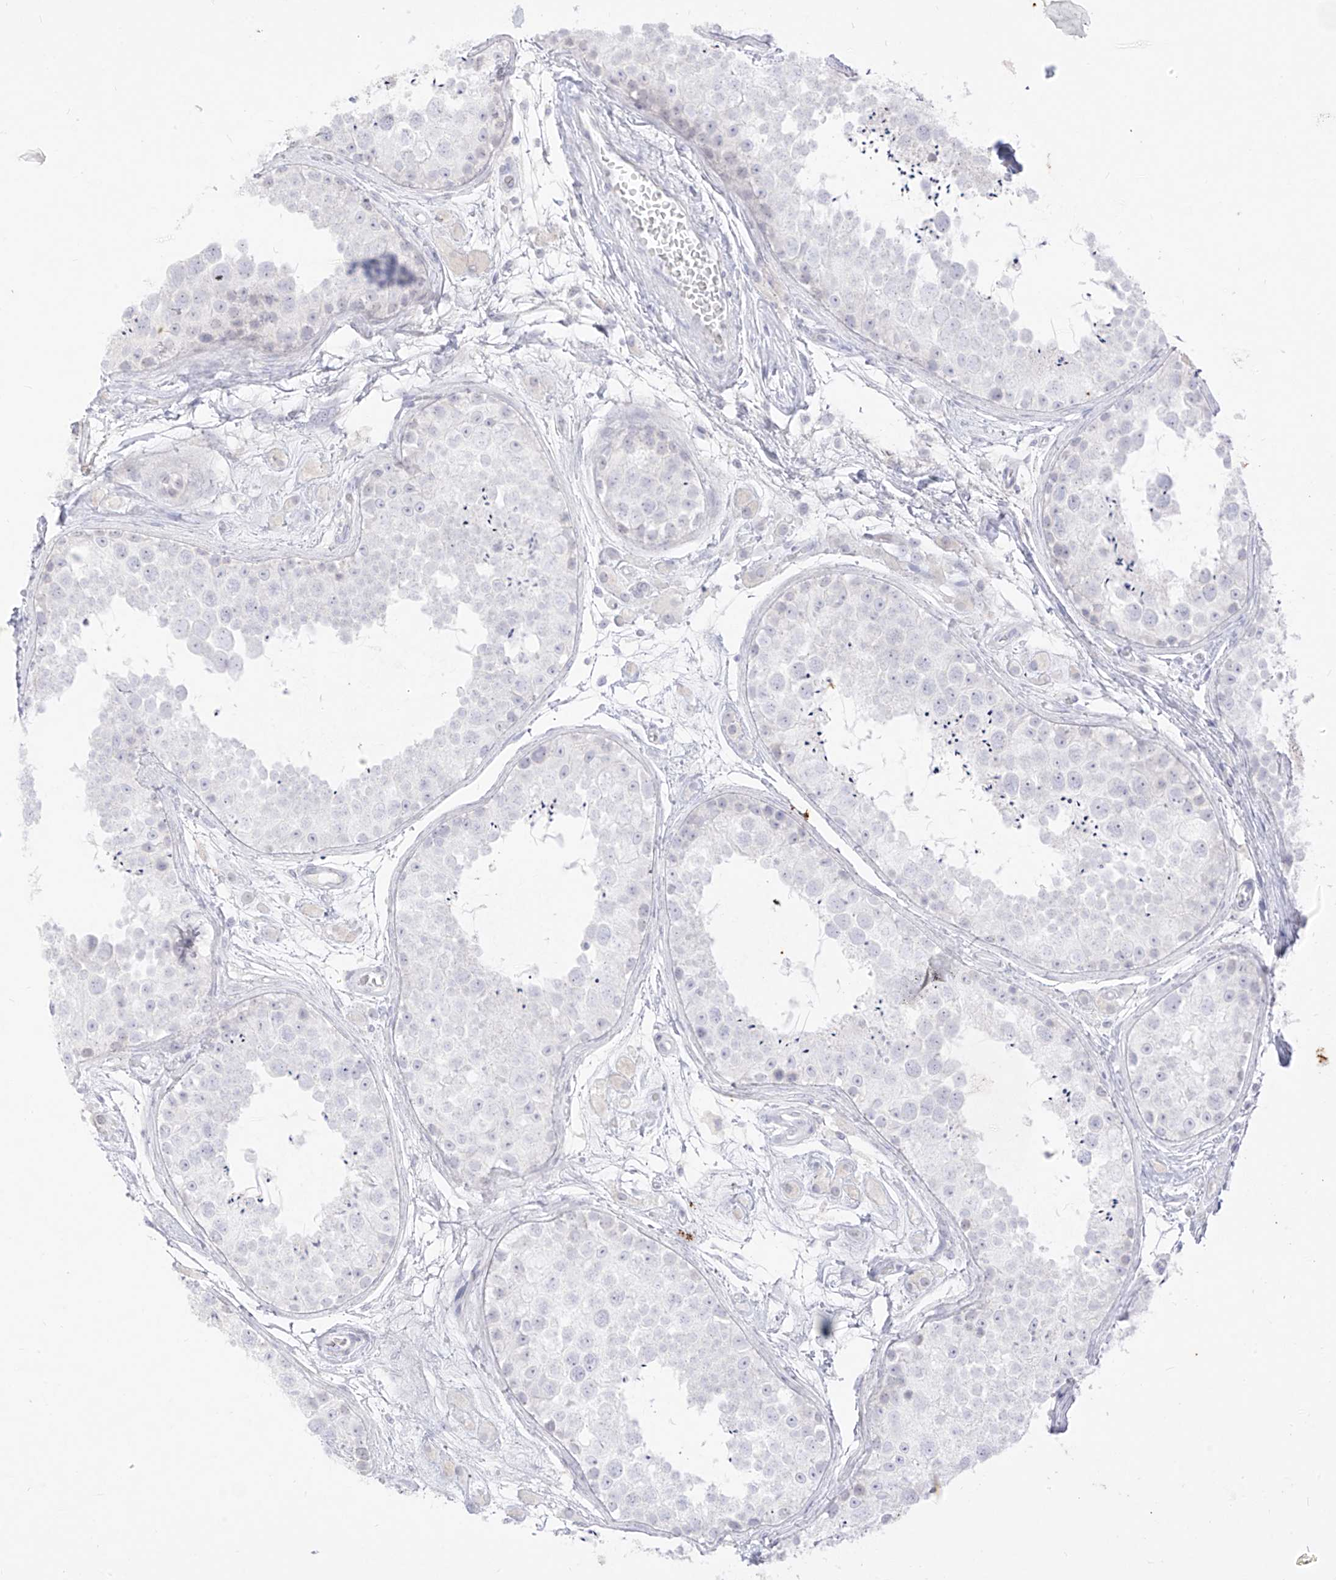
{"staining": {"intensity": "negative", "quantity": "none", "location": "none"}, "tissue": "testis", "cell_type": "Cells in seminiferous ducts", "image_type": "normal", "snomed": [{"axis": "morphology", "description": "Normal tissue, NOS"}, {"axis": "topography", "description": "Testis"}], "caption": "Immunohistochemistry of unremarkable testis demonstrates no staining in cells in seminiferous ducts.", "gene": "TGM4", "patient": {"sex": "male", "age": 25}}